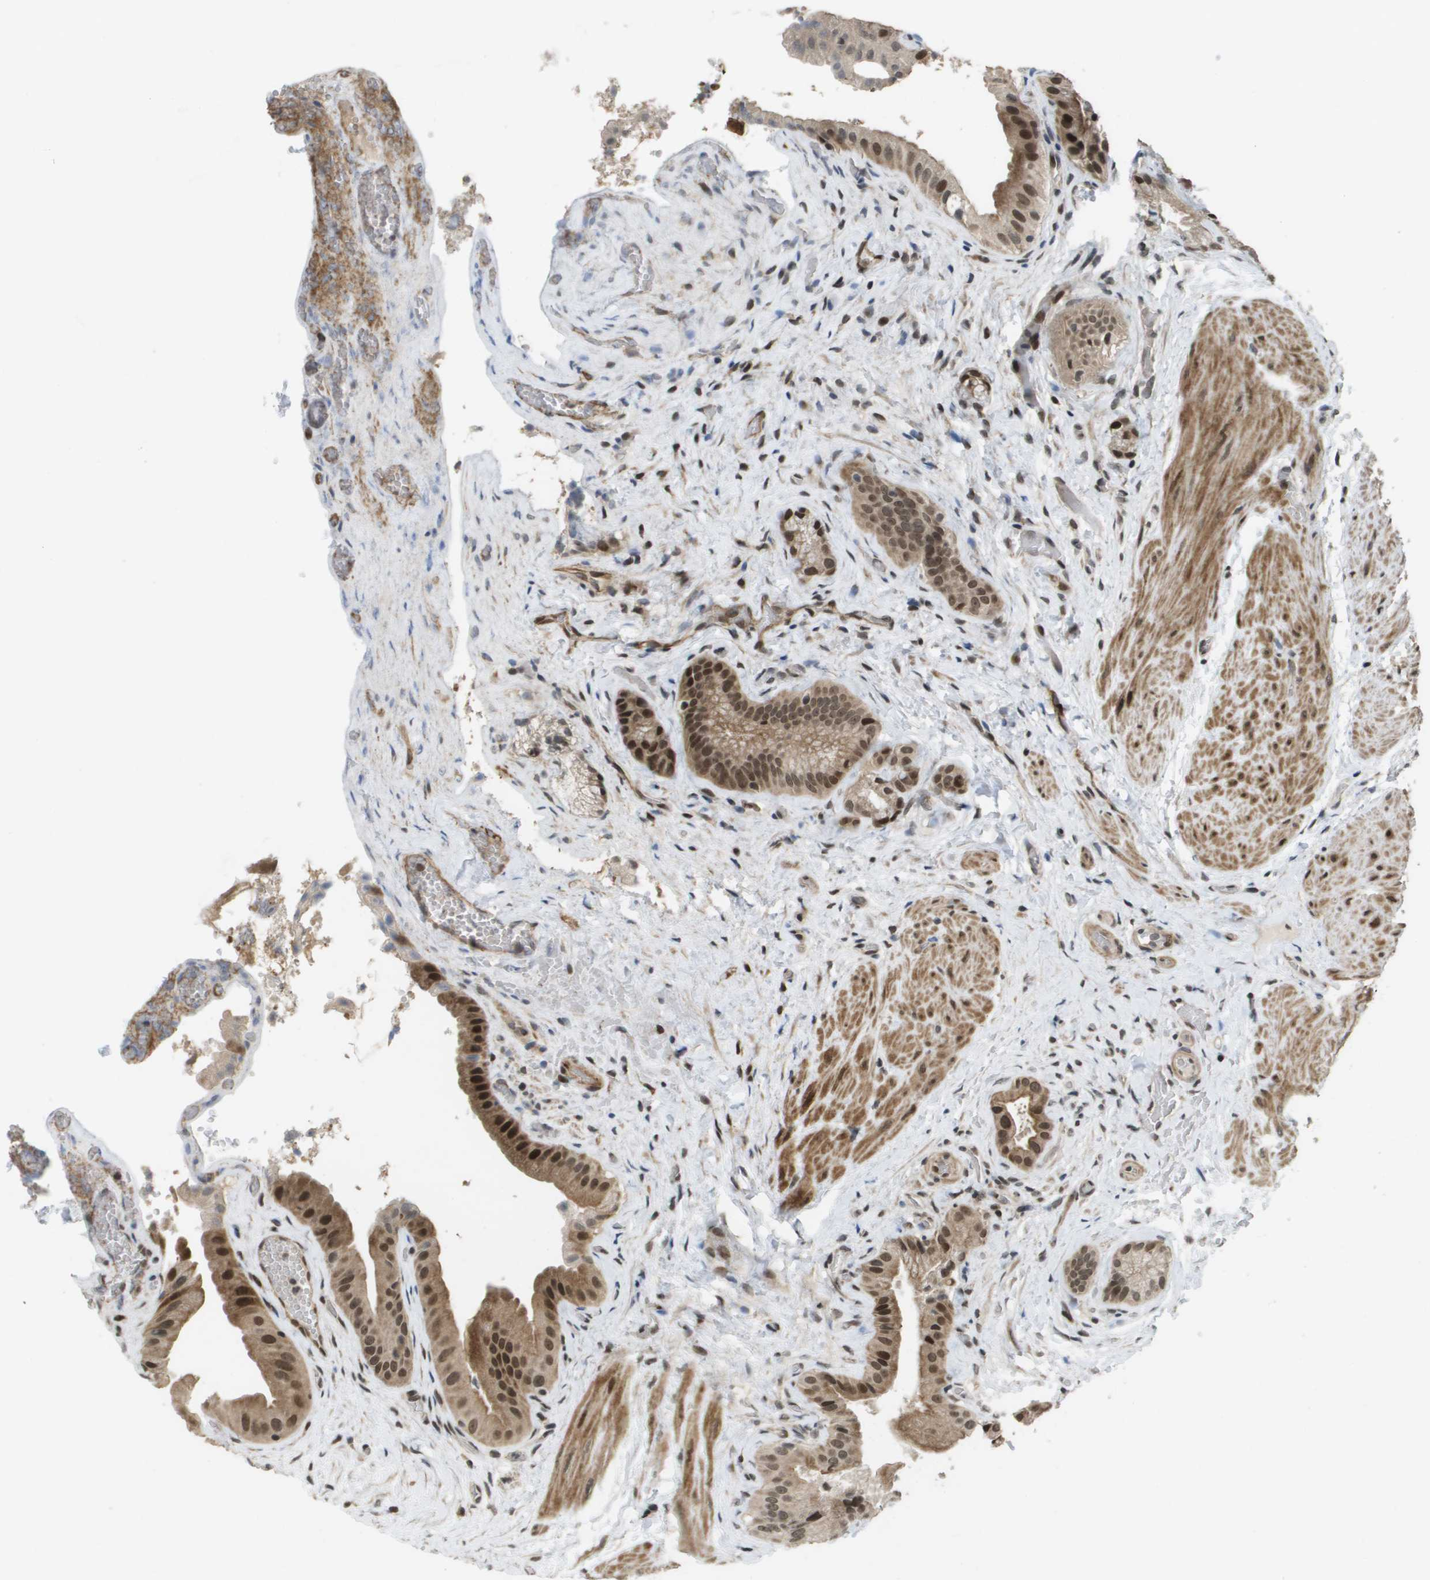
{"staining": {"intensity": "strong", "quantity": ">75%", "location": "cytoplasmic/membranous,nuclear"}, "tissue": "gallbladder", "cell_type": "Glandular cells", "image_type": "normal", "snomed": [{"axis": "morphology", "description": "Normal tissue, NOS"}, {"axis": "topography", "description": "Gallbladder"}], "caption": "Human gallbladder stained for a protein (brown) reveals strong cytoplasmic/membranous,nuclear positive staining in about >75% of glandular cells.", "gene": "KAT5", "patient": {"sex": "male", "age": 49}}